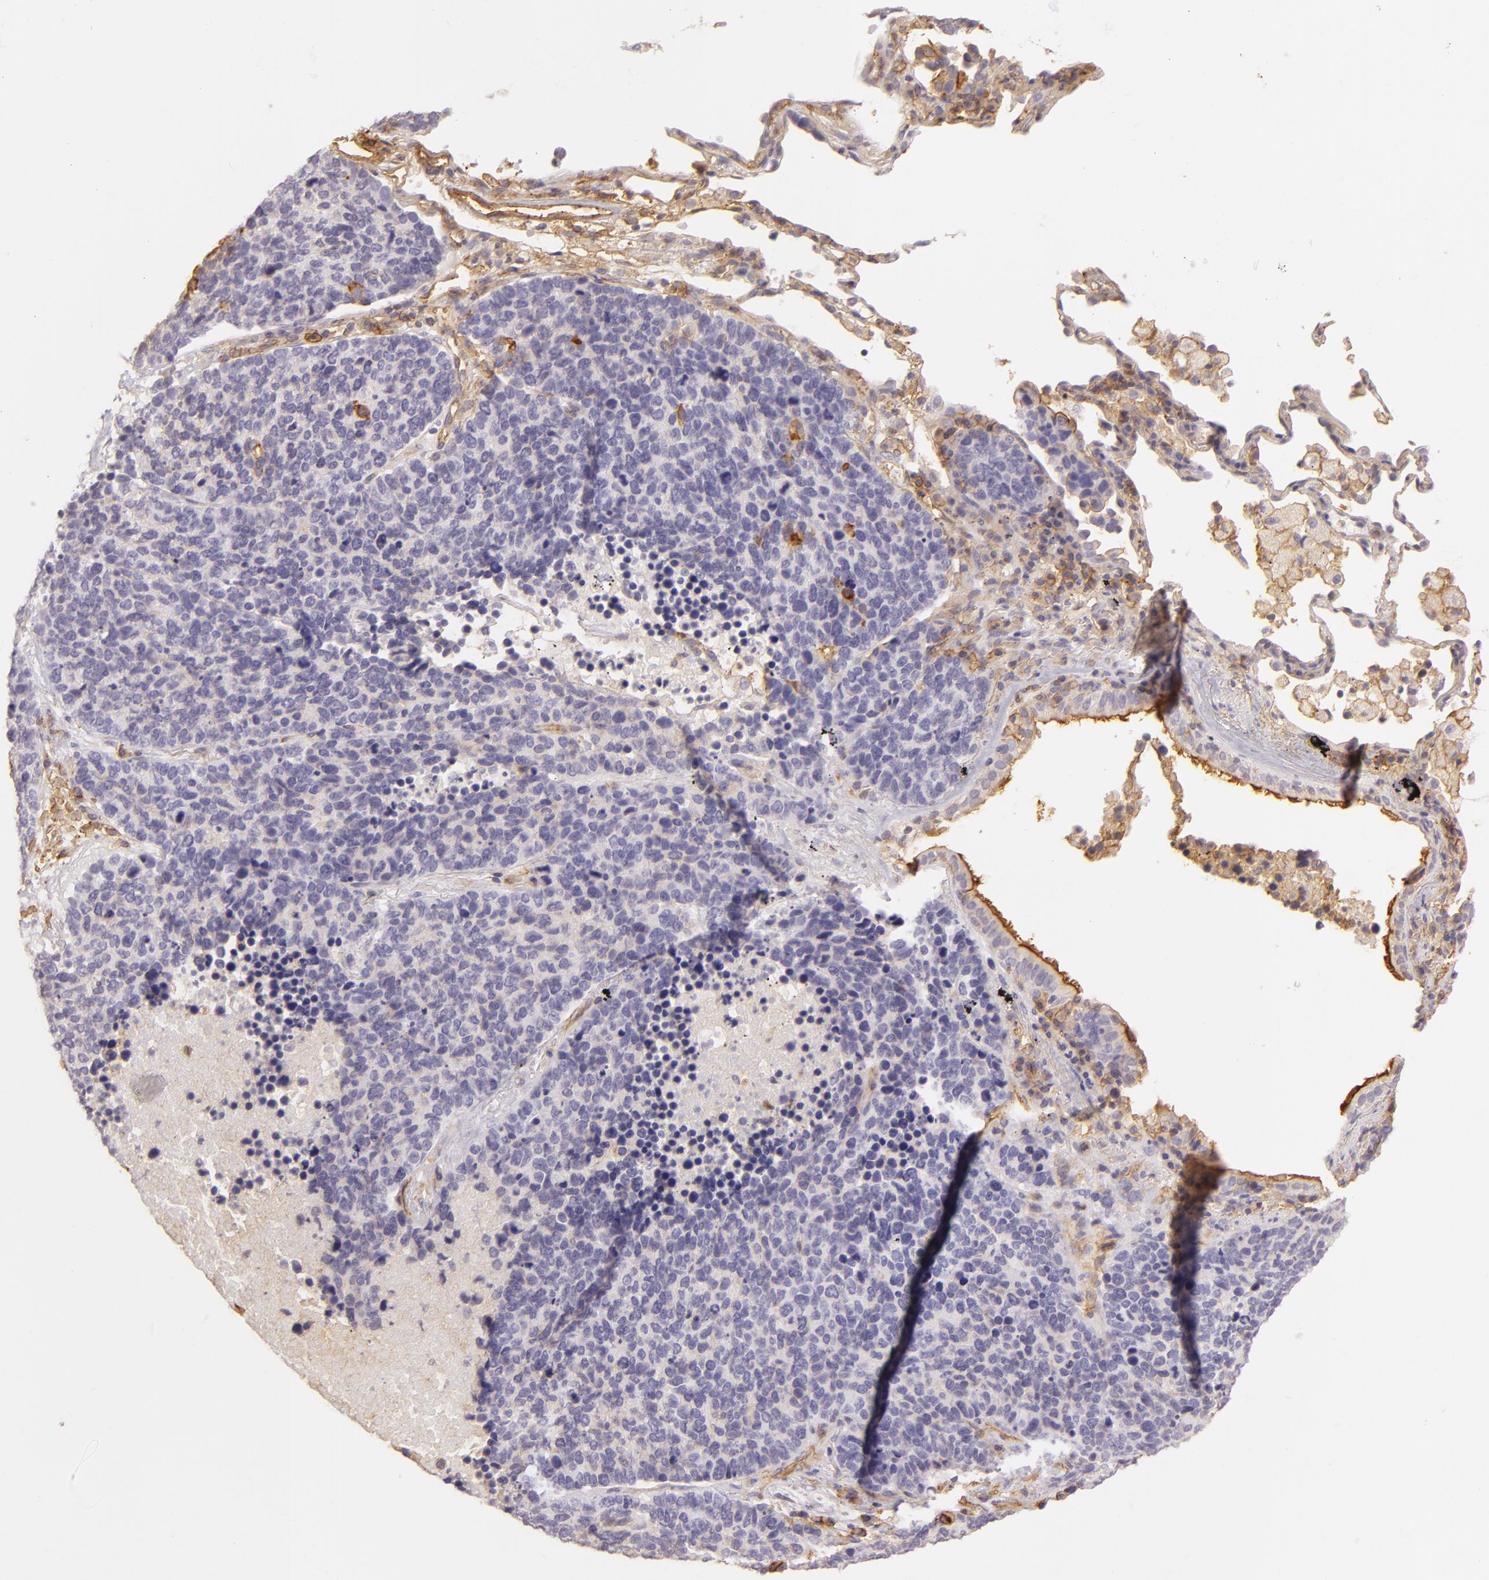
{"staining": {"intensity": "negative", "quantity": "none", "location": "none"}, "tissue": "lung cancer", "cell_type": "Tumor cells", "image_type": "cancer", "snomed": [{"axis": "morphology", "description": "Neoplasm, malignant, NOS"}, {"axis": "topography", "description": "Lung"}], "caption": "Lung cancer (malignant neoplasm) was stained to show a protein in brown. There is no significant positivity in tumor cells.", "gene": "CD59", "patient": {"sex": "female", "age": 75}}